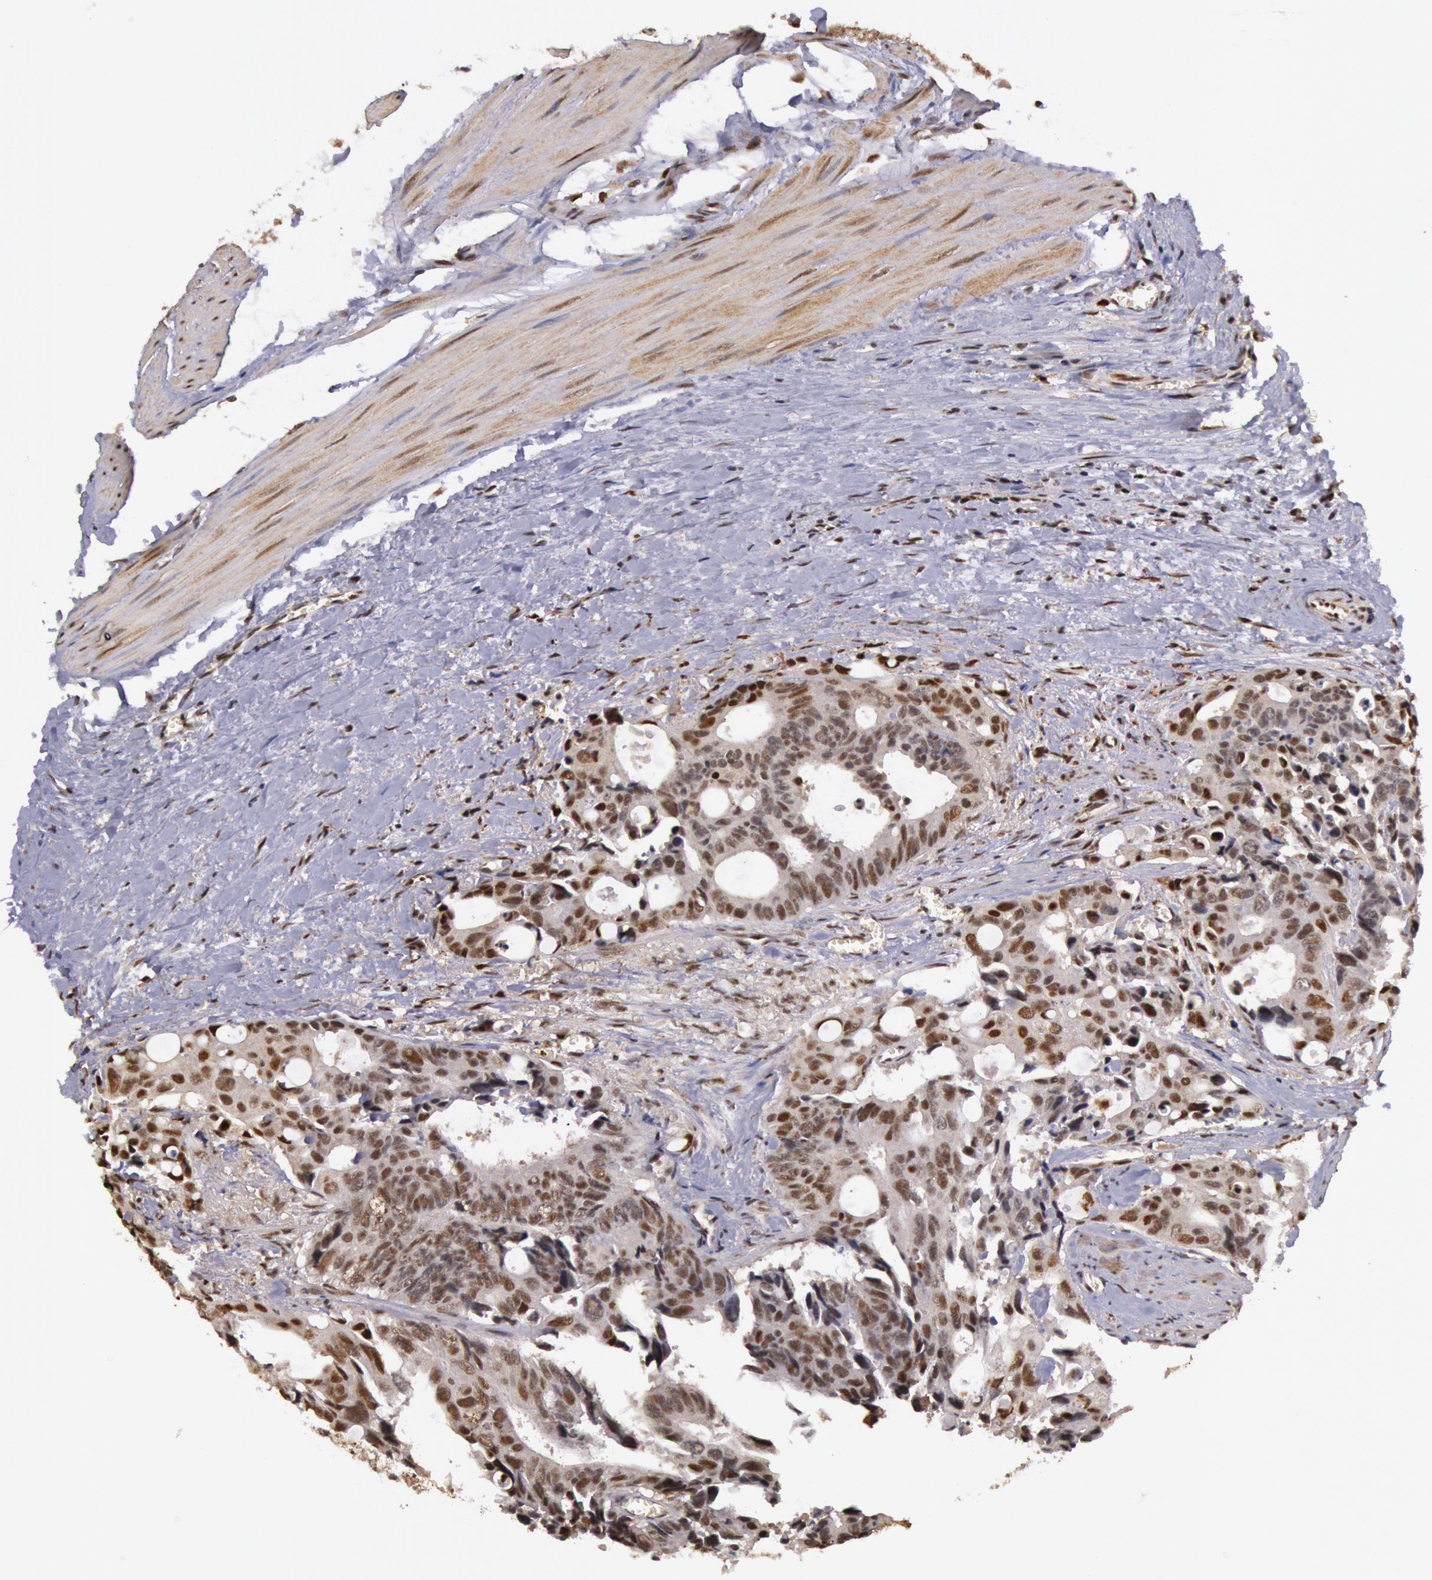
{"staining": {"intensity": "weak", "quantity": ">75%", "location": "nuclear"}, "tissue": "colorectal cancer", "cell_type": "Tumor cells", "image_type": "cancer", "snomed": [{"axis": "morphology", "description": "Adenocarcinoma, NOS"}, {"axis": "topography", "description": "Rectum"}], "caption": "An image of colorectal cancer stained for a protein demonstrates weak nuclear brown staining in tumor cells. (IHC, brightfield microscopy, high magnification).", "gene": "LIG4", "patient": {"sex": "male", "age": 76}}